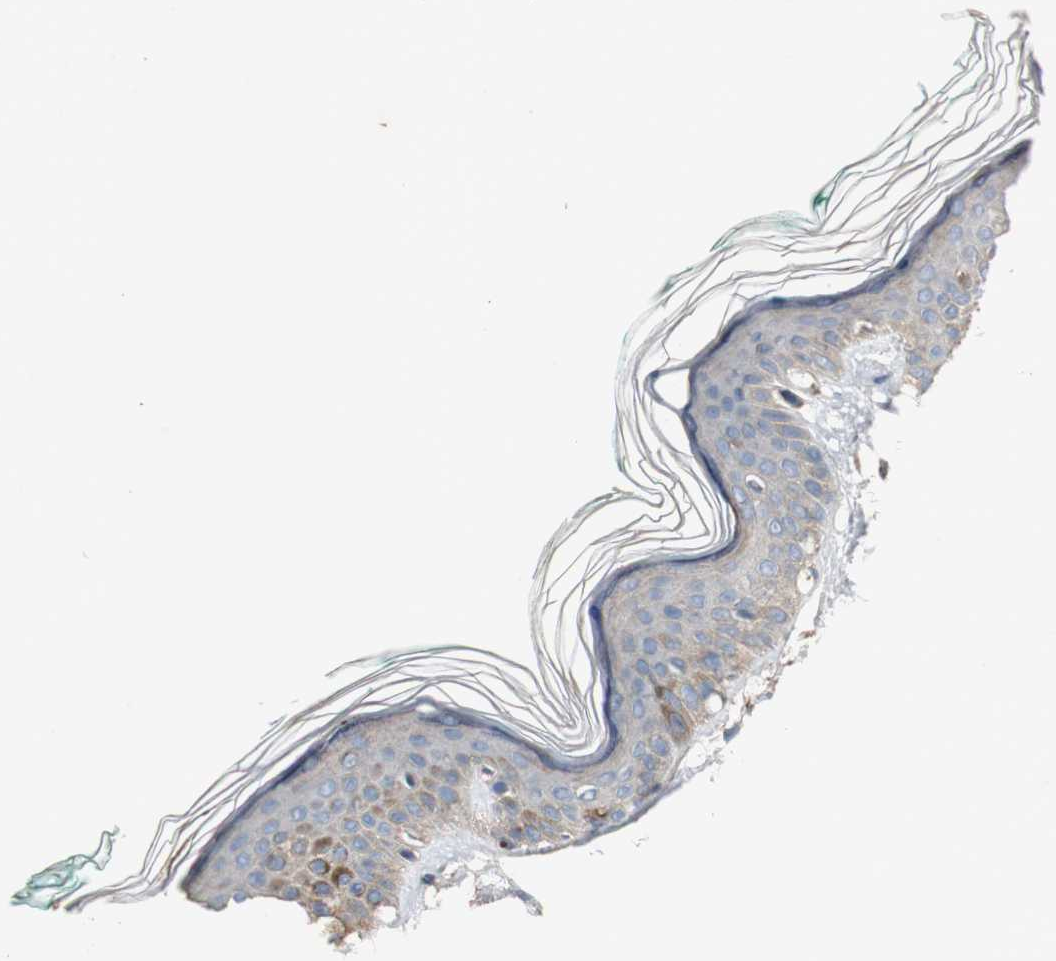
{"staining": {"intensity": "negative", "quantity": "none", "location": "none"}, "tissue": "skin", "cell_type": "Fibroblasts", "image_type": "normal", "snomed": [{"axis": "morphology", "description": "Normal tissue, NOS"}, {"axis": "topography", "description": "Skin"}], "caption": "DAB immunohistochemical staining of normal human skin displays no significant staining in fibroblasts.", "gene": "TNFRSF14", "patient": {"sex": "male", "age": 71}}